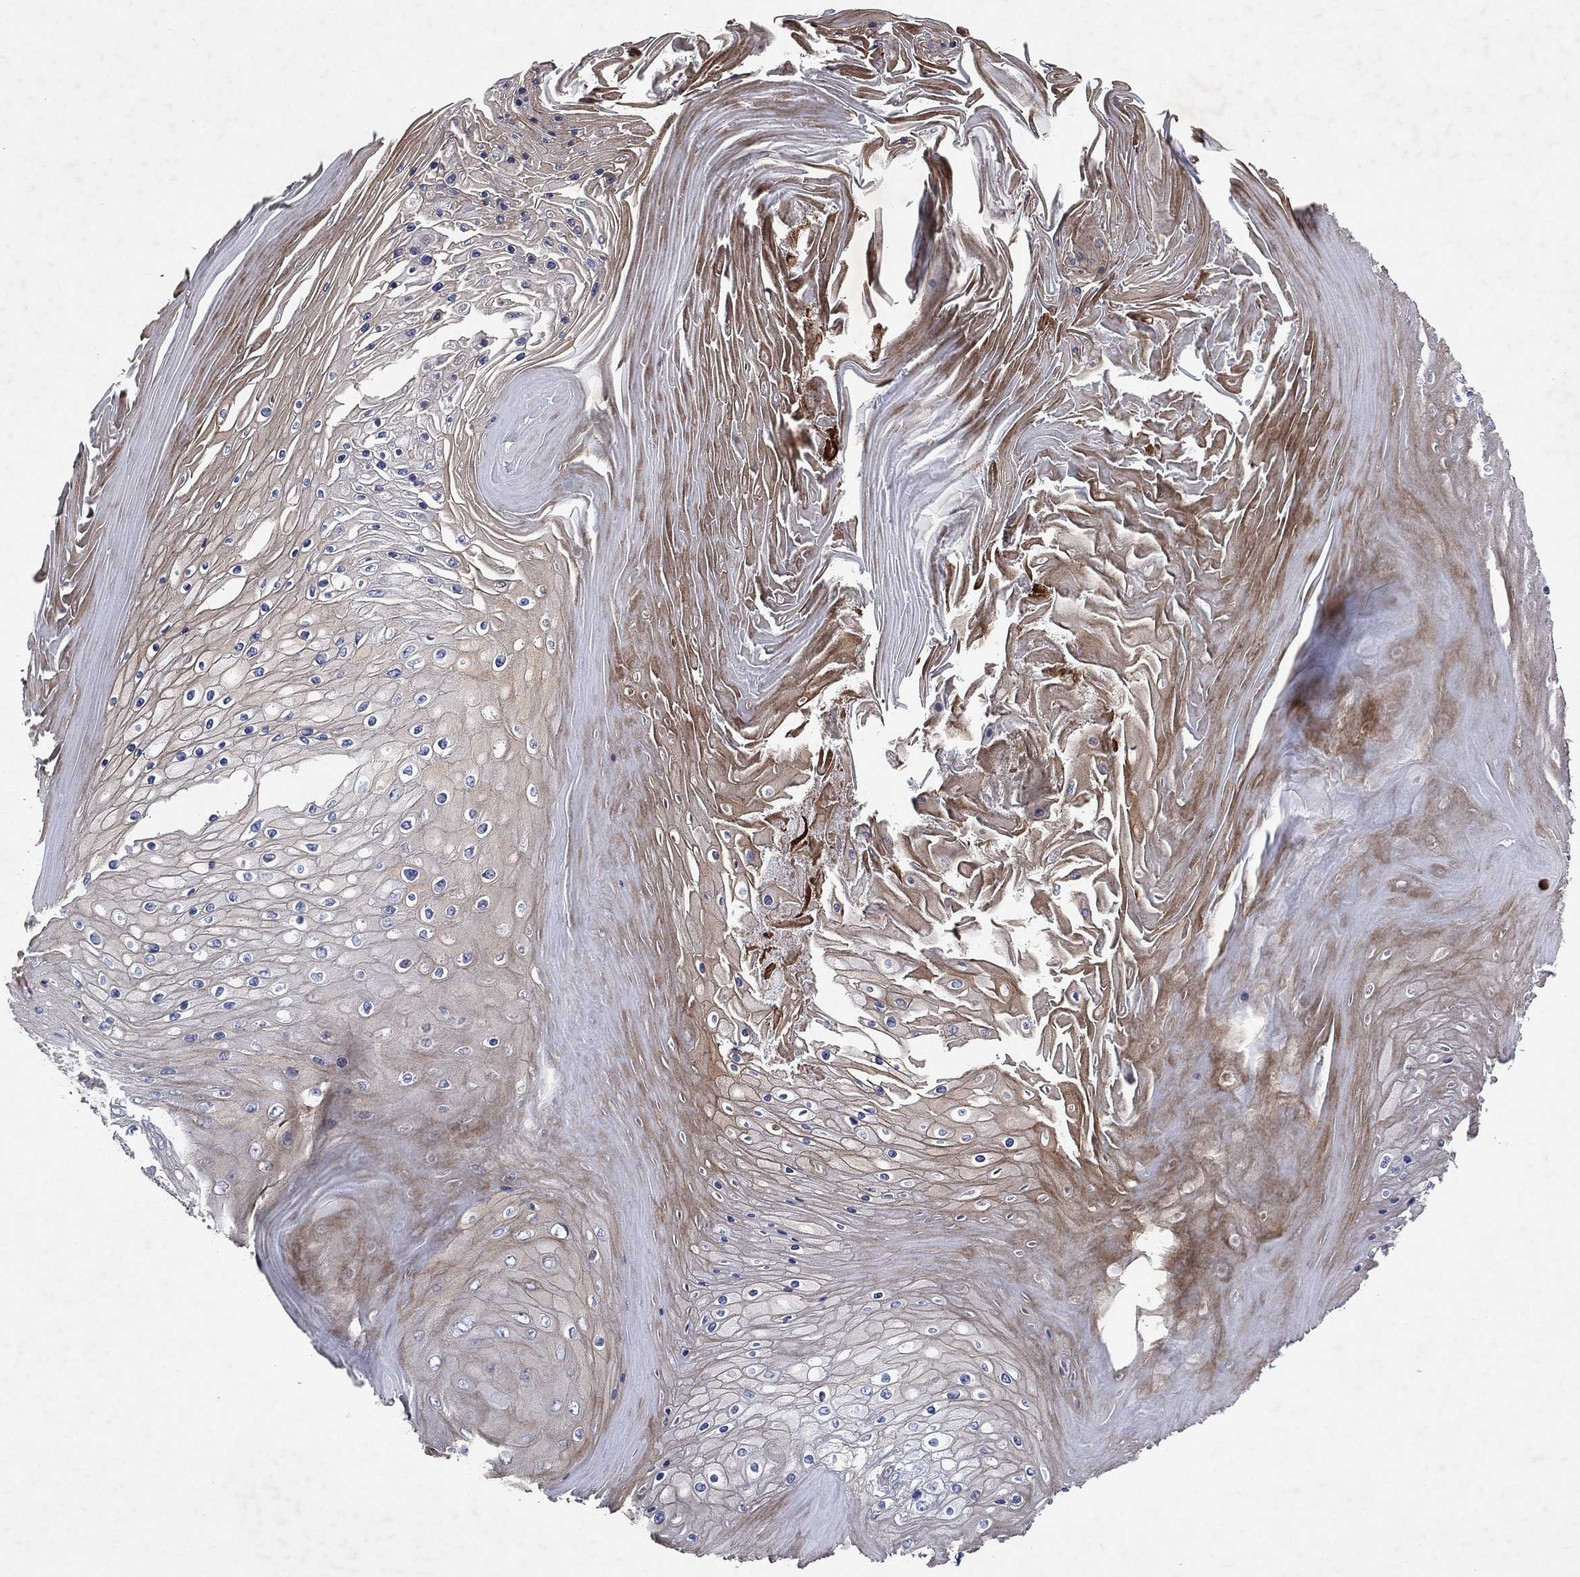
{"staining": {"intensity": "weak", "quantity": "<25%", "location": "cytoplasmic/membranous"}, "tissue": "skin cancer", "cell_type": "Tumor cells", "image_type": "cancer", "snomed": [{"axis": "morphology", "description": "Squamous cell carcinoma, NOS"}, {"axis": "topography", "description": "Skin"}], "caption": "DAB (3,3'-diaminobenzidine) immunohistochemical staining of skin squamous cell carcinoma shows no significant positivity in tumor cells.", "gene": "FLI1", "patient": {"sex": "male", "age": 62}}